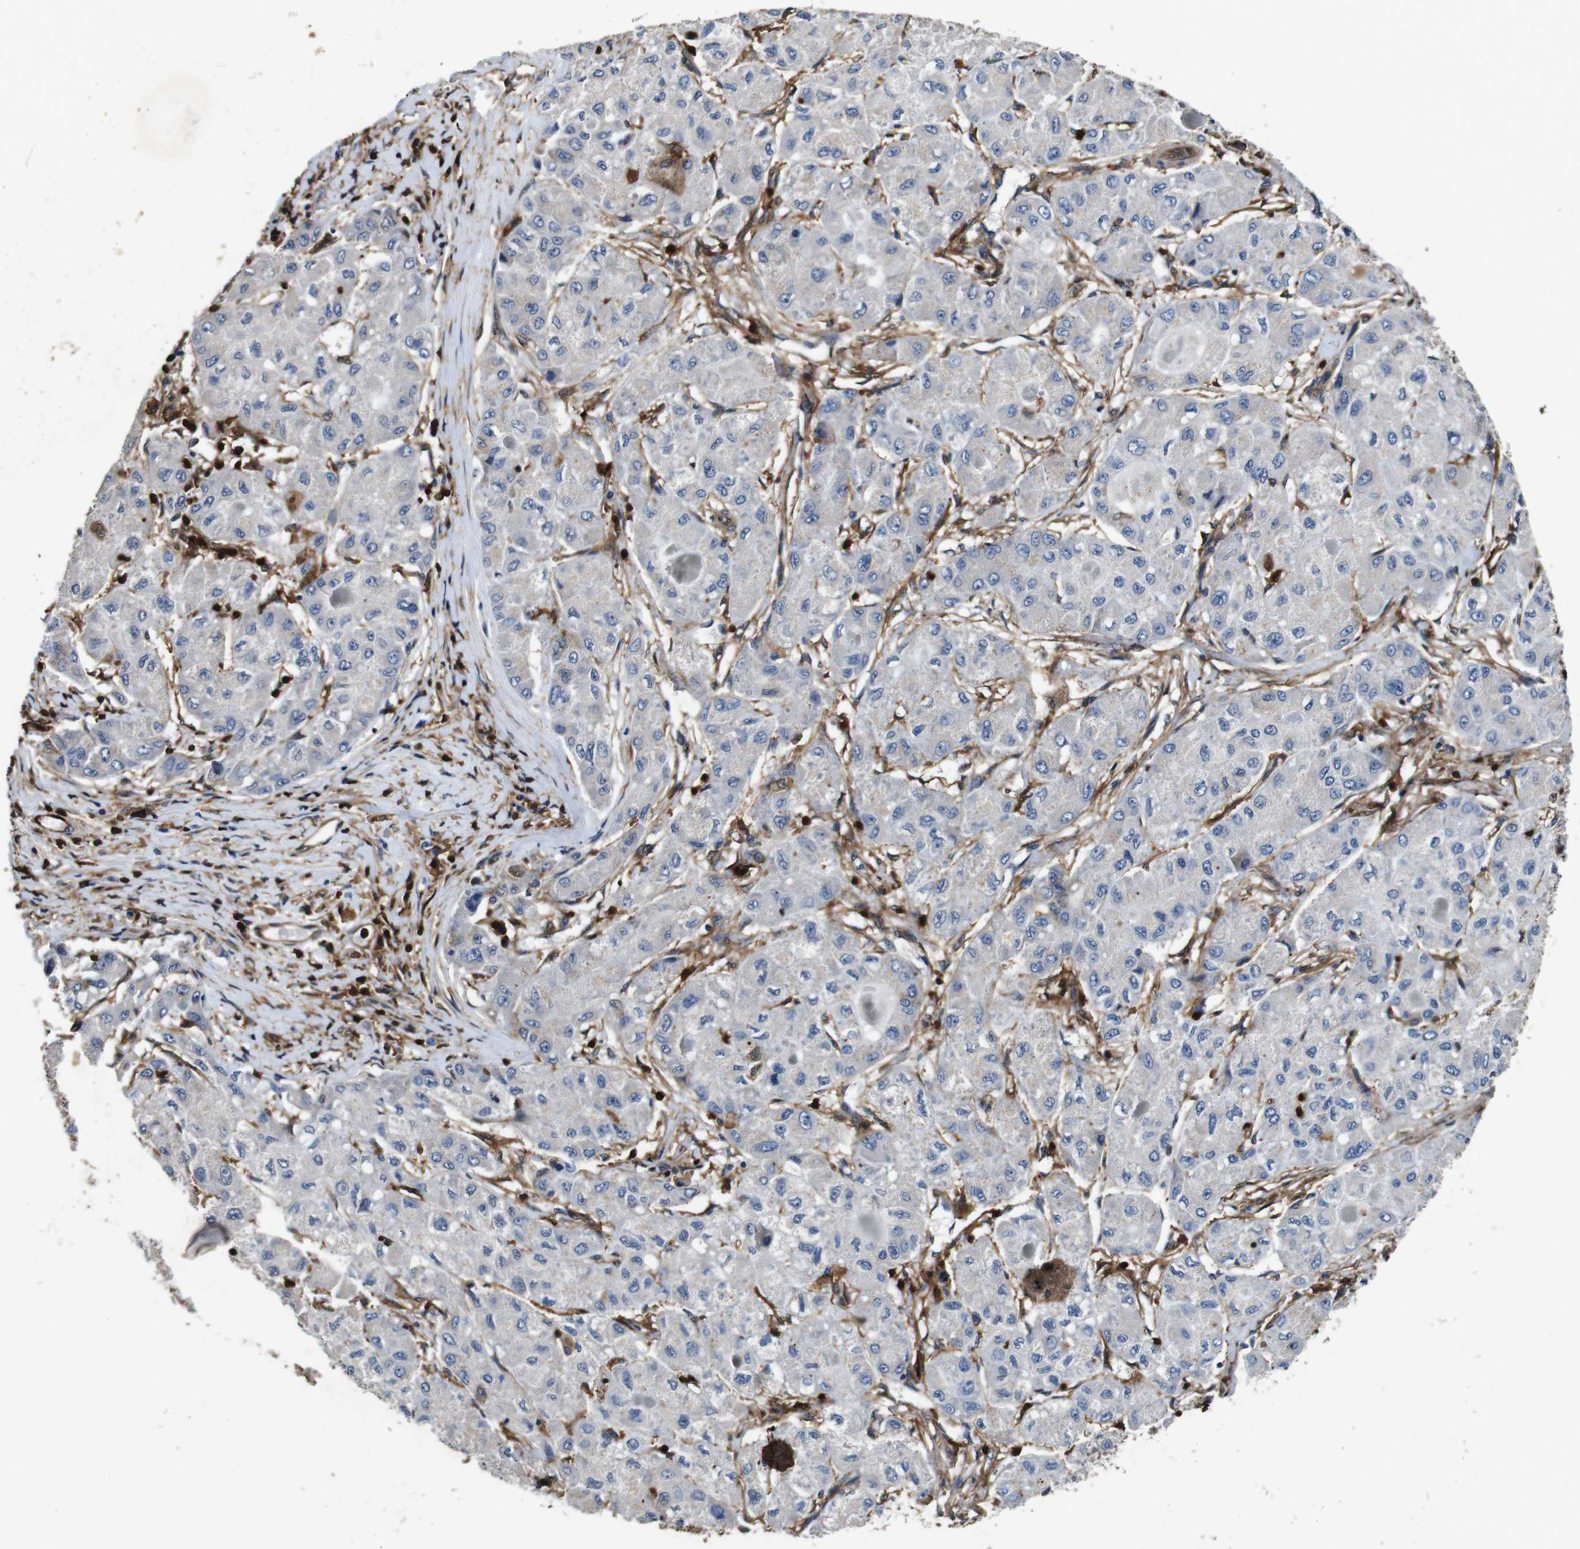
{"staining": {"intensity": "negative", "quantity": "none", "location": "none"}, "tissue": "liver cancer", "cell_type": "Tumor cells", "image_type": "cancer", "snomed": [{"axis": "morphology", "description": "Carcinoma, Hepatocellular, NOS"}, {"axis": "topography", "description": "Liver"}], "caption": "Photomicrograph shows no protein positivity in tumor cells of liver hepatocellular carcinoma tissue.", "gene": "ANXA1", "patient": {"sex": "male", "age": 80}}